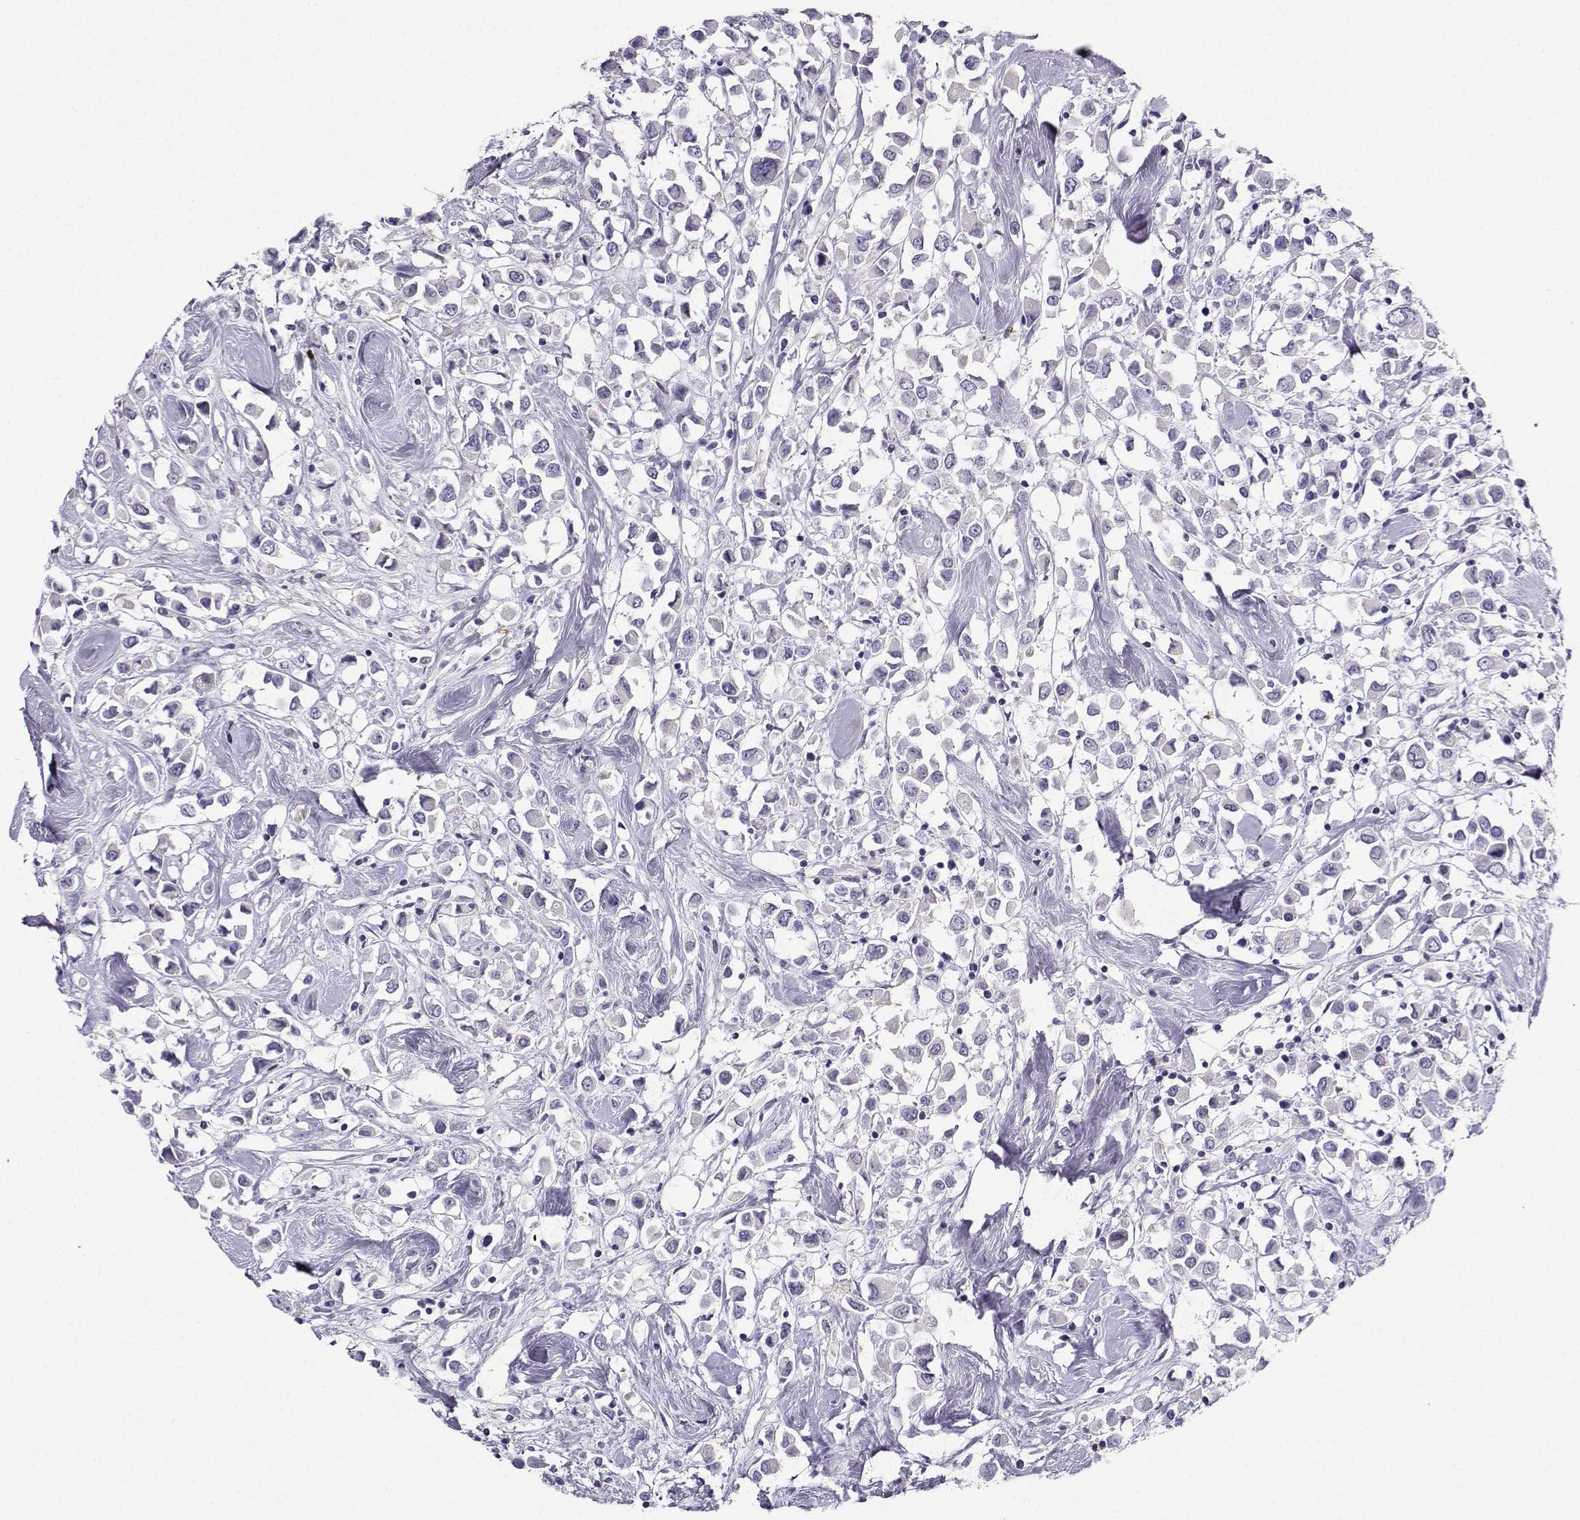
{"staining": {"intensity": "negative", "quantity": "none", "location": "none"}, "tissue": "breast cancer", "cell_type": "Tumor cells", "image_type": "cancer", "snomed": [{"axis": "morphology", "description": "Duct carcinoma"}, {"axis": "topography", "description": "Breast"}], "caption": "Histopathology image shows no protein expression in tumor cells of breast cancer tissue.", "gene": "GRIK4", "patient": {"sex": "female", "age": 61}}